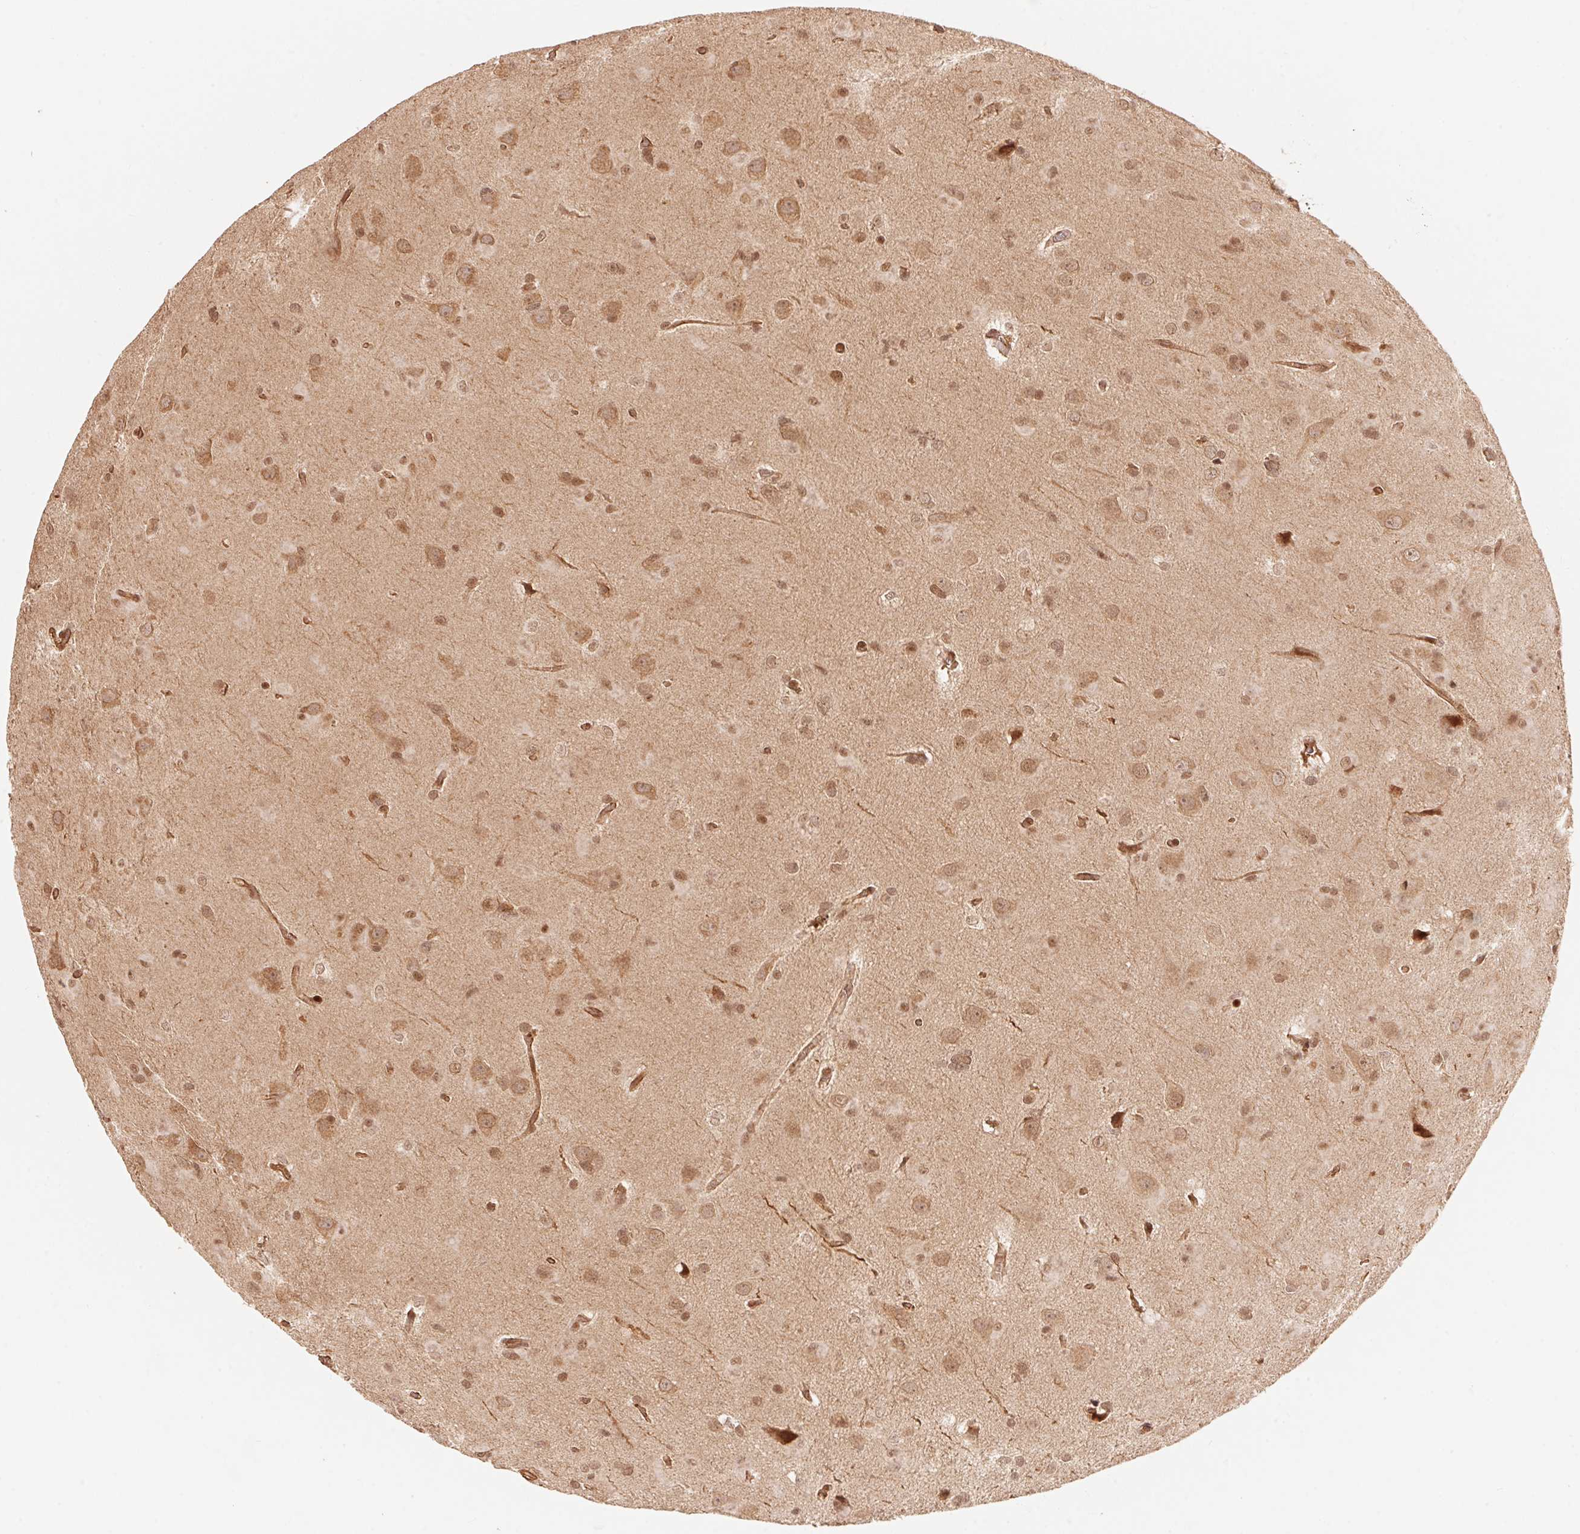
{"staining": {"intensity": "moderate", "quantity": ">75%", "location": "cytoplasmic/membranous,nuclear"}, "tissue": "glioma", "cell_type": "Tumor cells", "image_type": "cancer", "snomed": [{"axis": "morphology", "description": "Glioma, malignant, Low grade"}, {"axis": "topography", "description": "Brain"}], "caption": "This is an image of immunohistochemistry staining of glioma, which shows moderate positivity in the cytoplasmic/membranous and nuclear of tumor cells.", "gene": "TNIP2", "patient": {"sex": "male", "age": 58}}